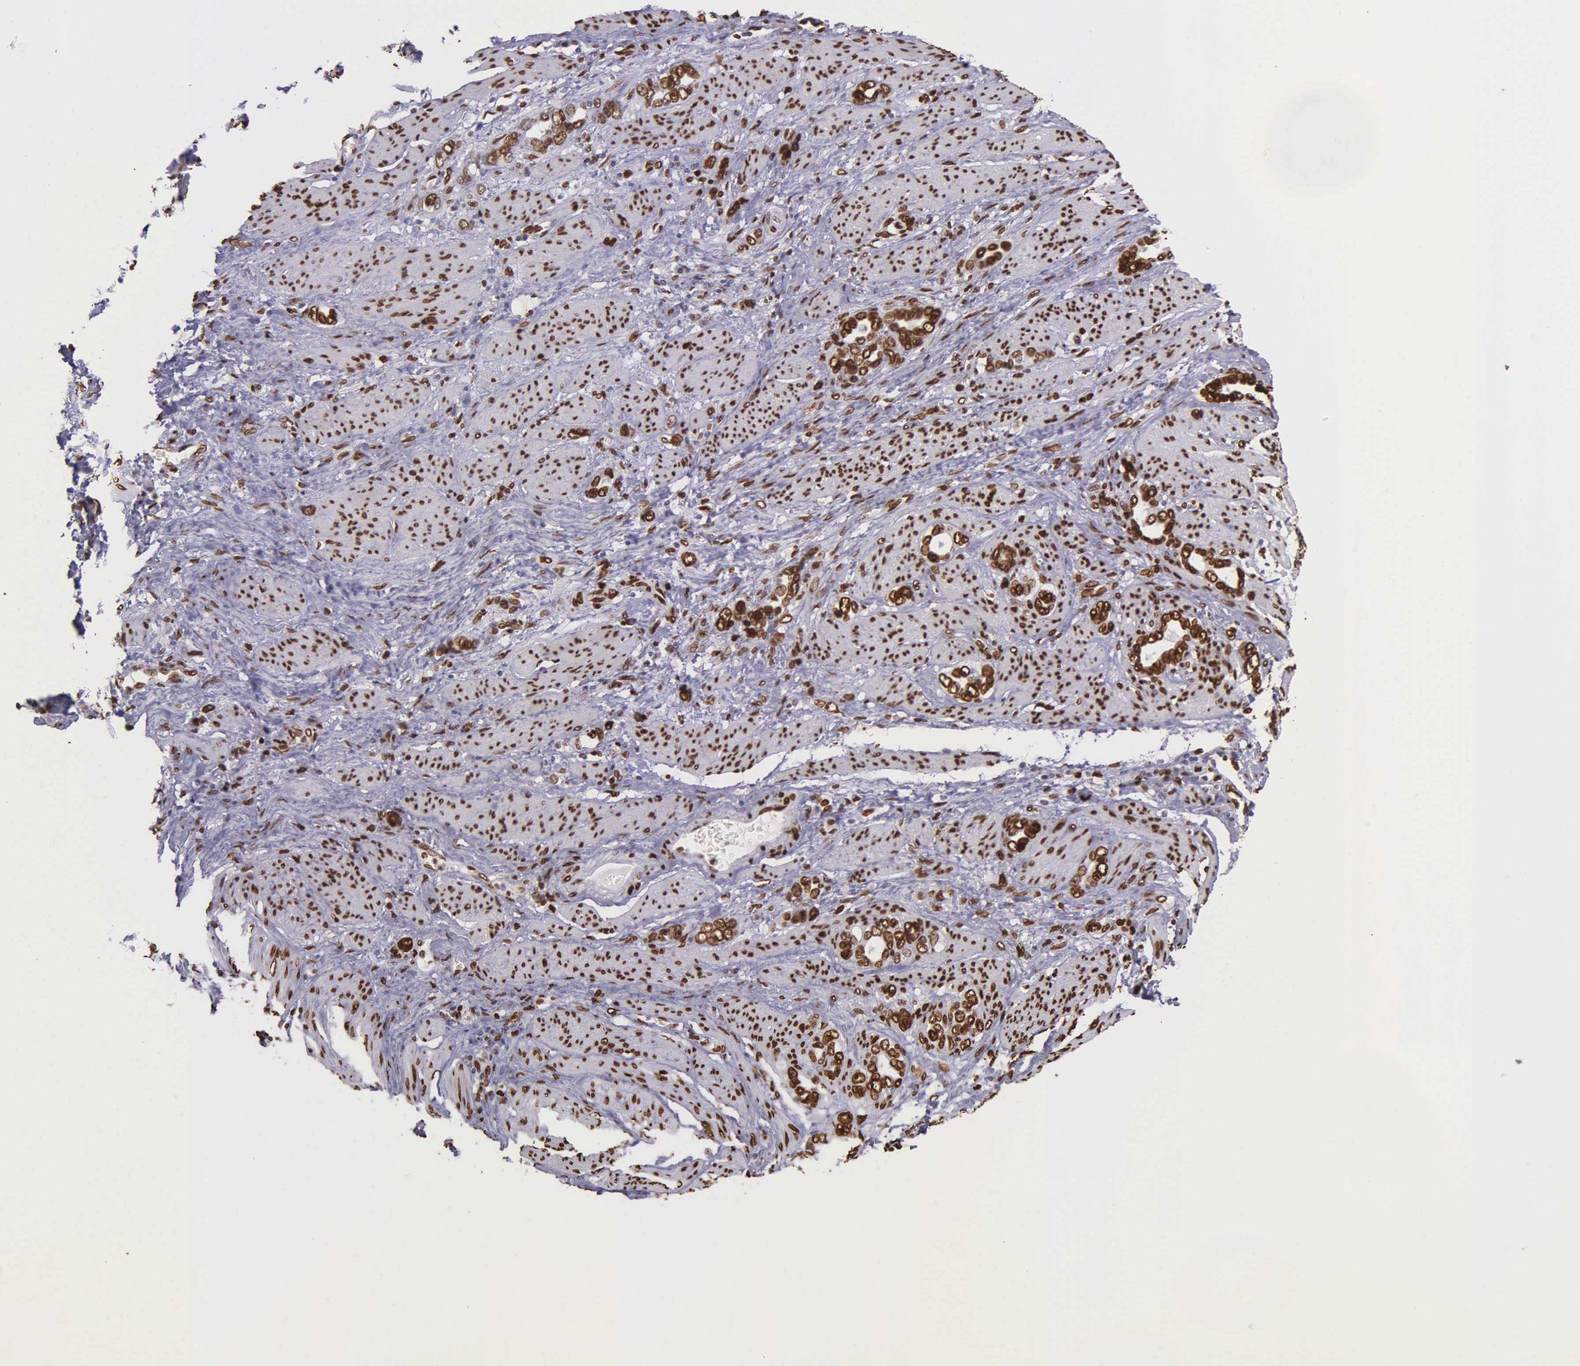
{"staining": {"intensity": "strong", "quantity": ">75%", "location": "nuclear"}, "tissue": "stomach cancer", "cell_type": "Tumor cells", "image_type": "cancer", "snomed": [{"axis": "morphology", "description": "Adenocarcinoma, NOS"}, {"axis": "topography", "description": "Stomach"}], "caption": "The micrograph exhibits immunohistochemical staining of adenocarcinoma (stomach). There is strong nuclear staining is seen in approximately >75% of tumor cells. (IHC, brightfield microscopy, high magnification).", "gene": "H1-0", "patient": {"sex": "male", "age": 78}}